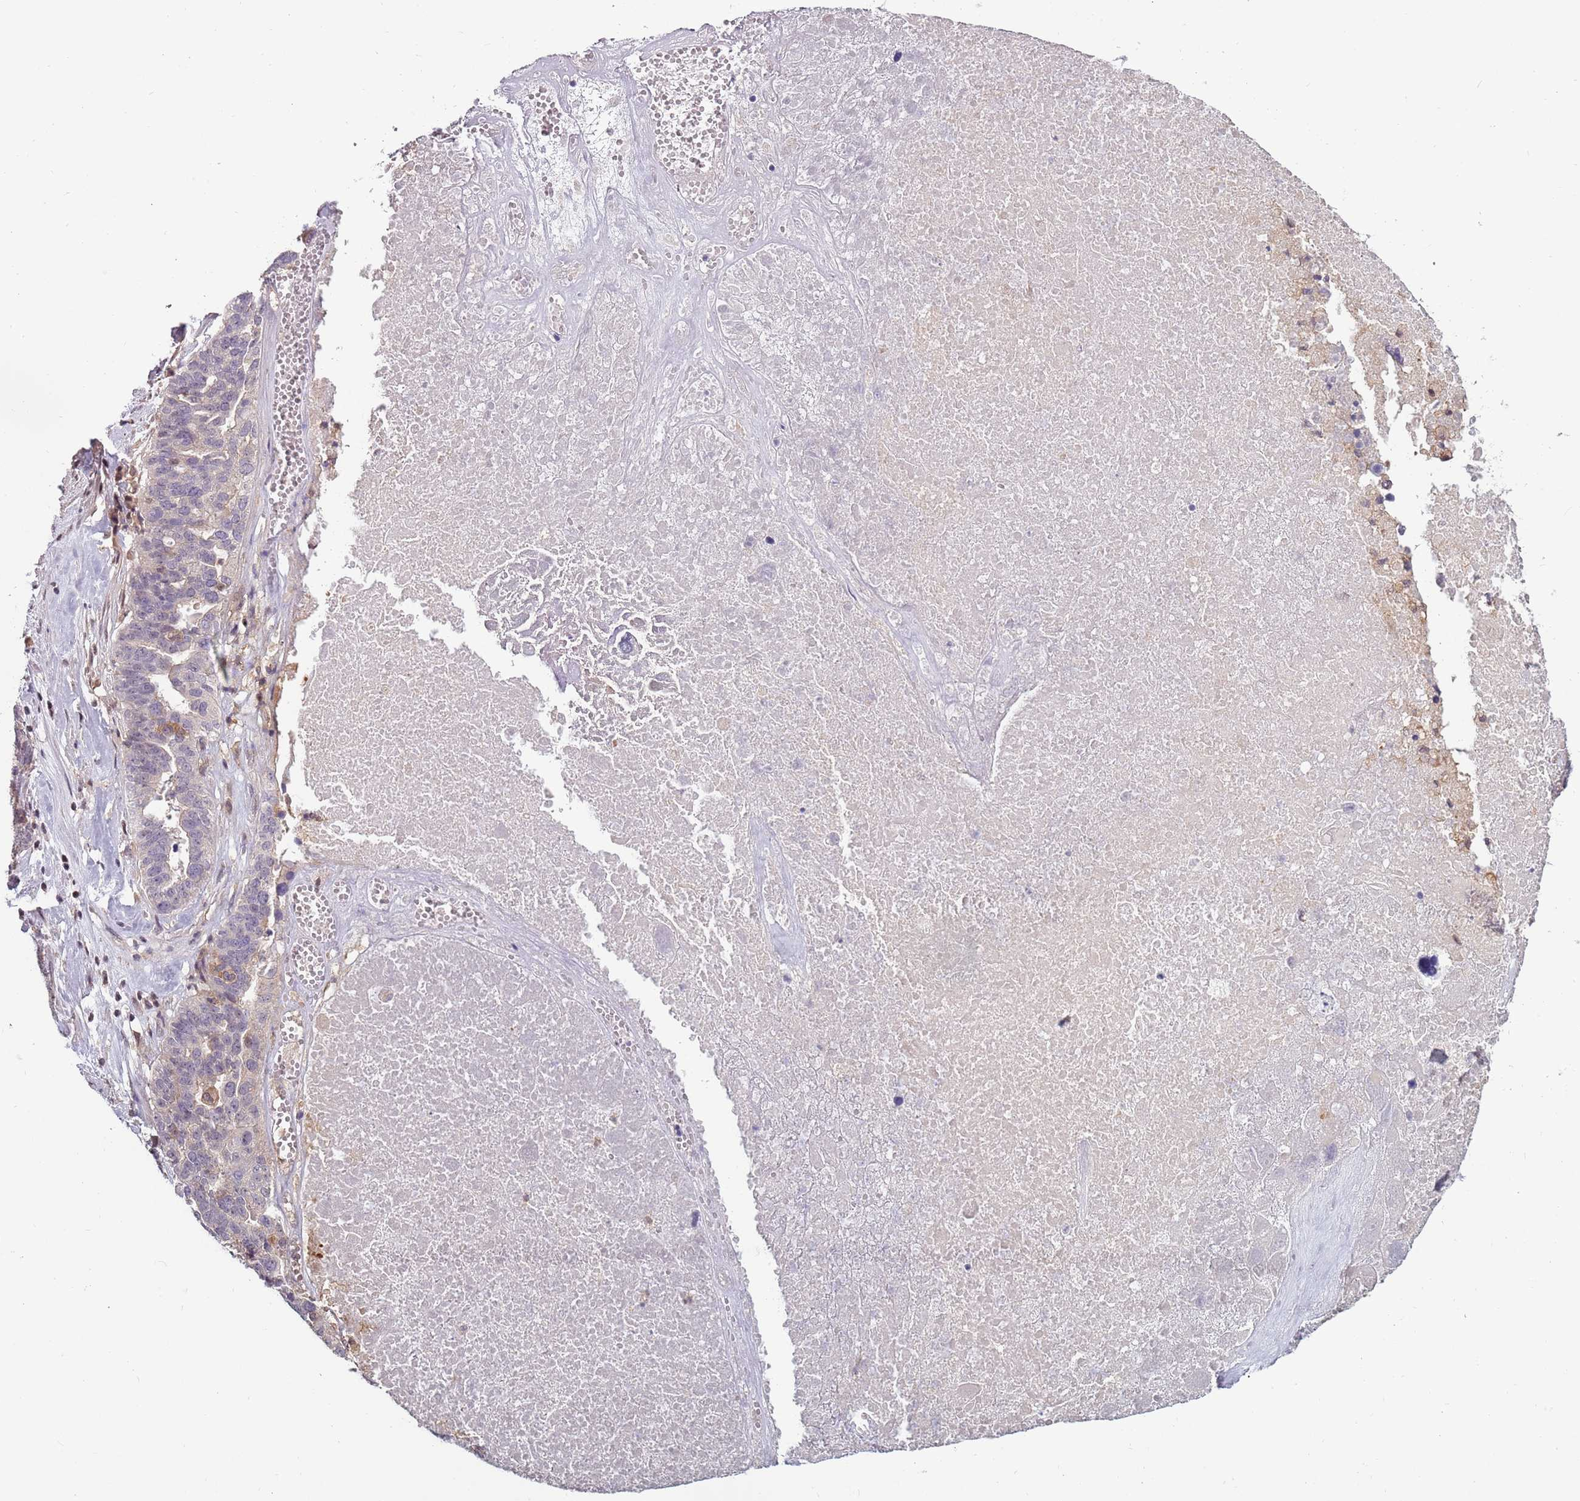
{"staining": {"intensity": "negative", "quantity": "none", "location": "none"}, "tissue": "ovarian cancer", "cell_type": "Tumor cells", "image_type": "cancer", "snomed": [{"axis": "morphology", "description": "Cystadenocarcinoma, serous, NOS"}, {"axis": "topography", "description": "Ovary"}], "caption": "An immunohistochemistry micrograph of ovarian cancer (serous cystadenocarcinoma) is shown. There is no staining in tumor cells of ovarian cancer (serous cystadenocarcinoma).", "gene": "GSTO2", "patient": {"sex": "female", "age": 59}}